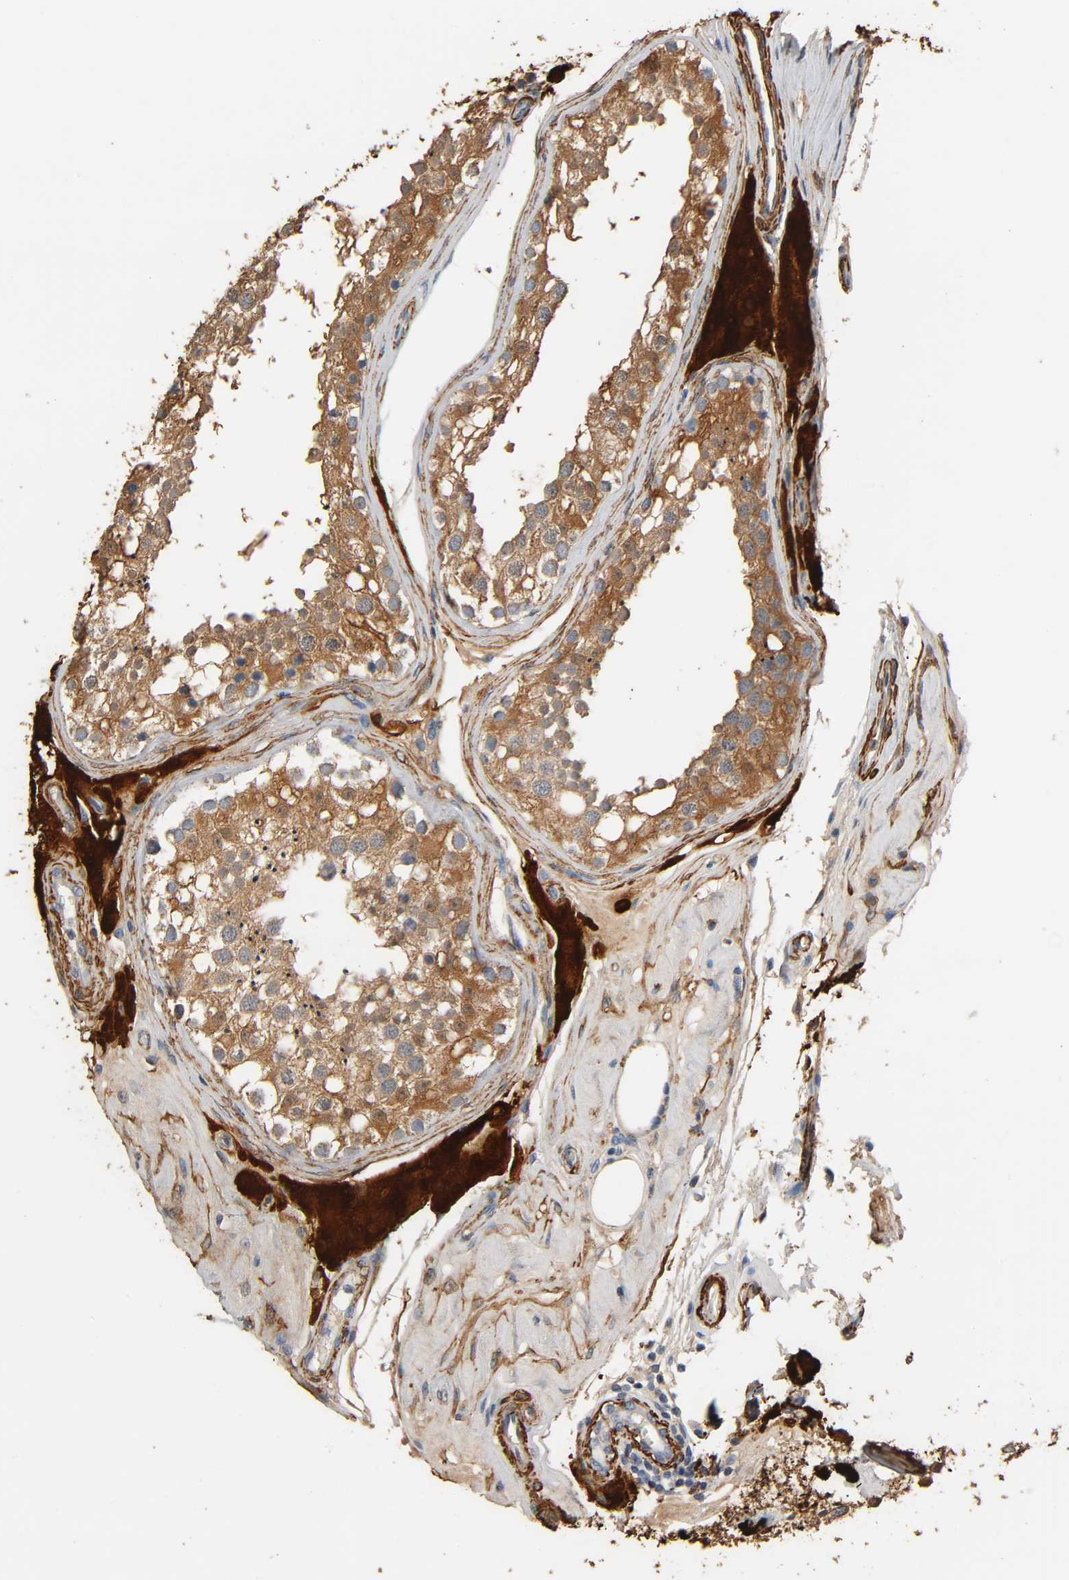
{"staining": {"intensity": "moderate", "quantity": ">75%", "location": "cytoplasmic/membranous"}, "tissue": "testis", "cell_type": "Cells in seminiferous ducts", "image_type": "normal", "snomed": [{"axis": "morphology", "description": "Normal tissue, NOS"}, {"axis": "topography", "description": "Testis"}], "caption": "This image shows IHC staining of normal human testis, with medium moderate cytoplasmic/membranous staining in approximately >75% of cells in seminiferous ducts.", "gene": "GSTA1", "patient": {"sex": "male", "age": 68}}